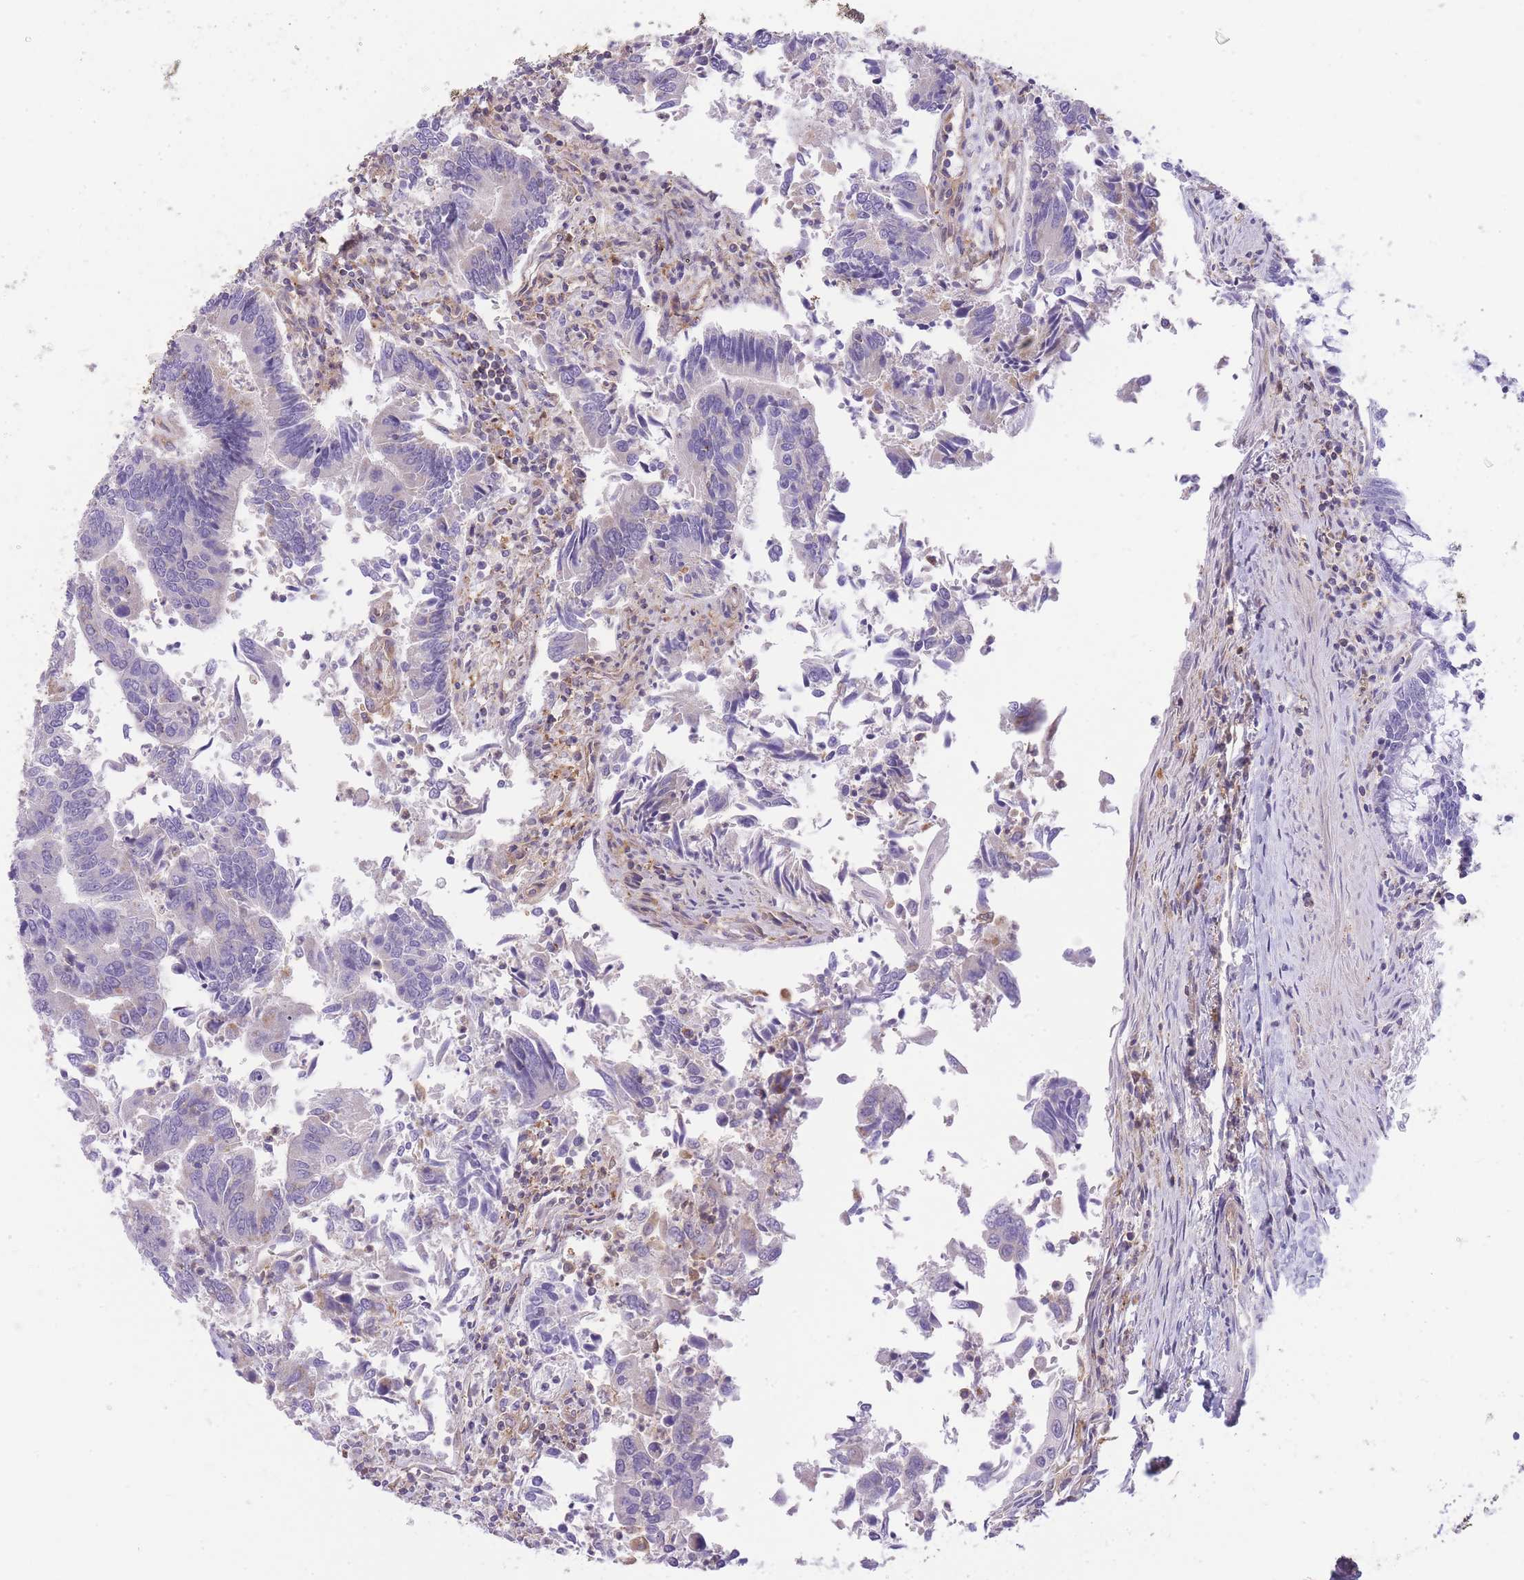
{"staining": {"intensity": "negative", "quantity": "none", "location": "none"}, "tissue": "colorectal cancer", "cell_type": "Tumor cells", "image_type": "cancer", "snomed": [{"axis": "morphology", "description": "Adenocarcinoma, NOS"}, {"axis": "topography", "description": "Colon"}], "caption": "Immunohistochemical staining of adenocarcinoma (colorectal) shows no significant expression in tumor cells. The staining is performed using DAB brown chromogen with nuclei counter-stained in using hematoxylin.", "gene": "PRKAR1A", "patient": {"sex": "female", "age": 67}}